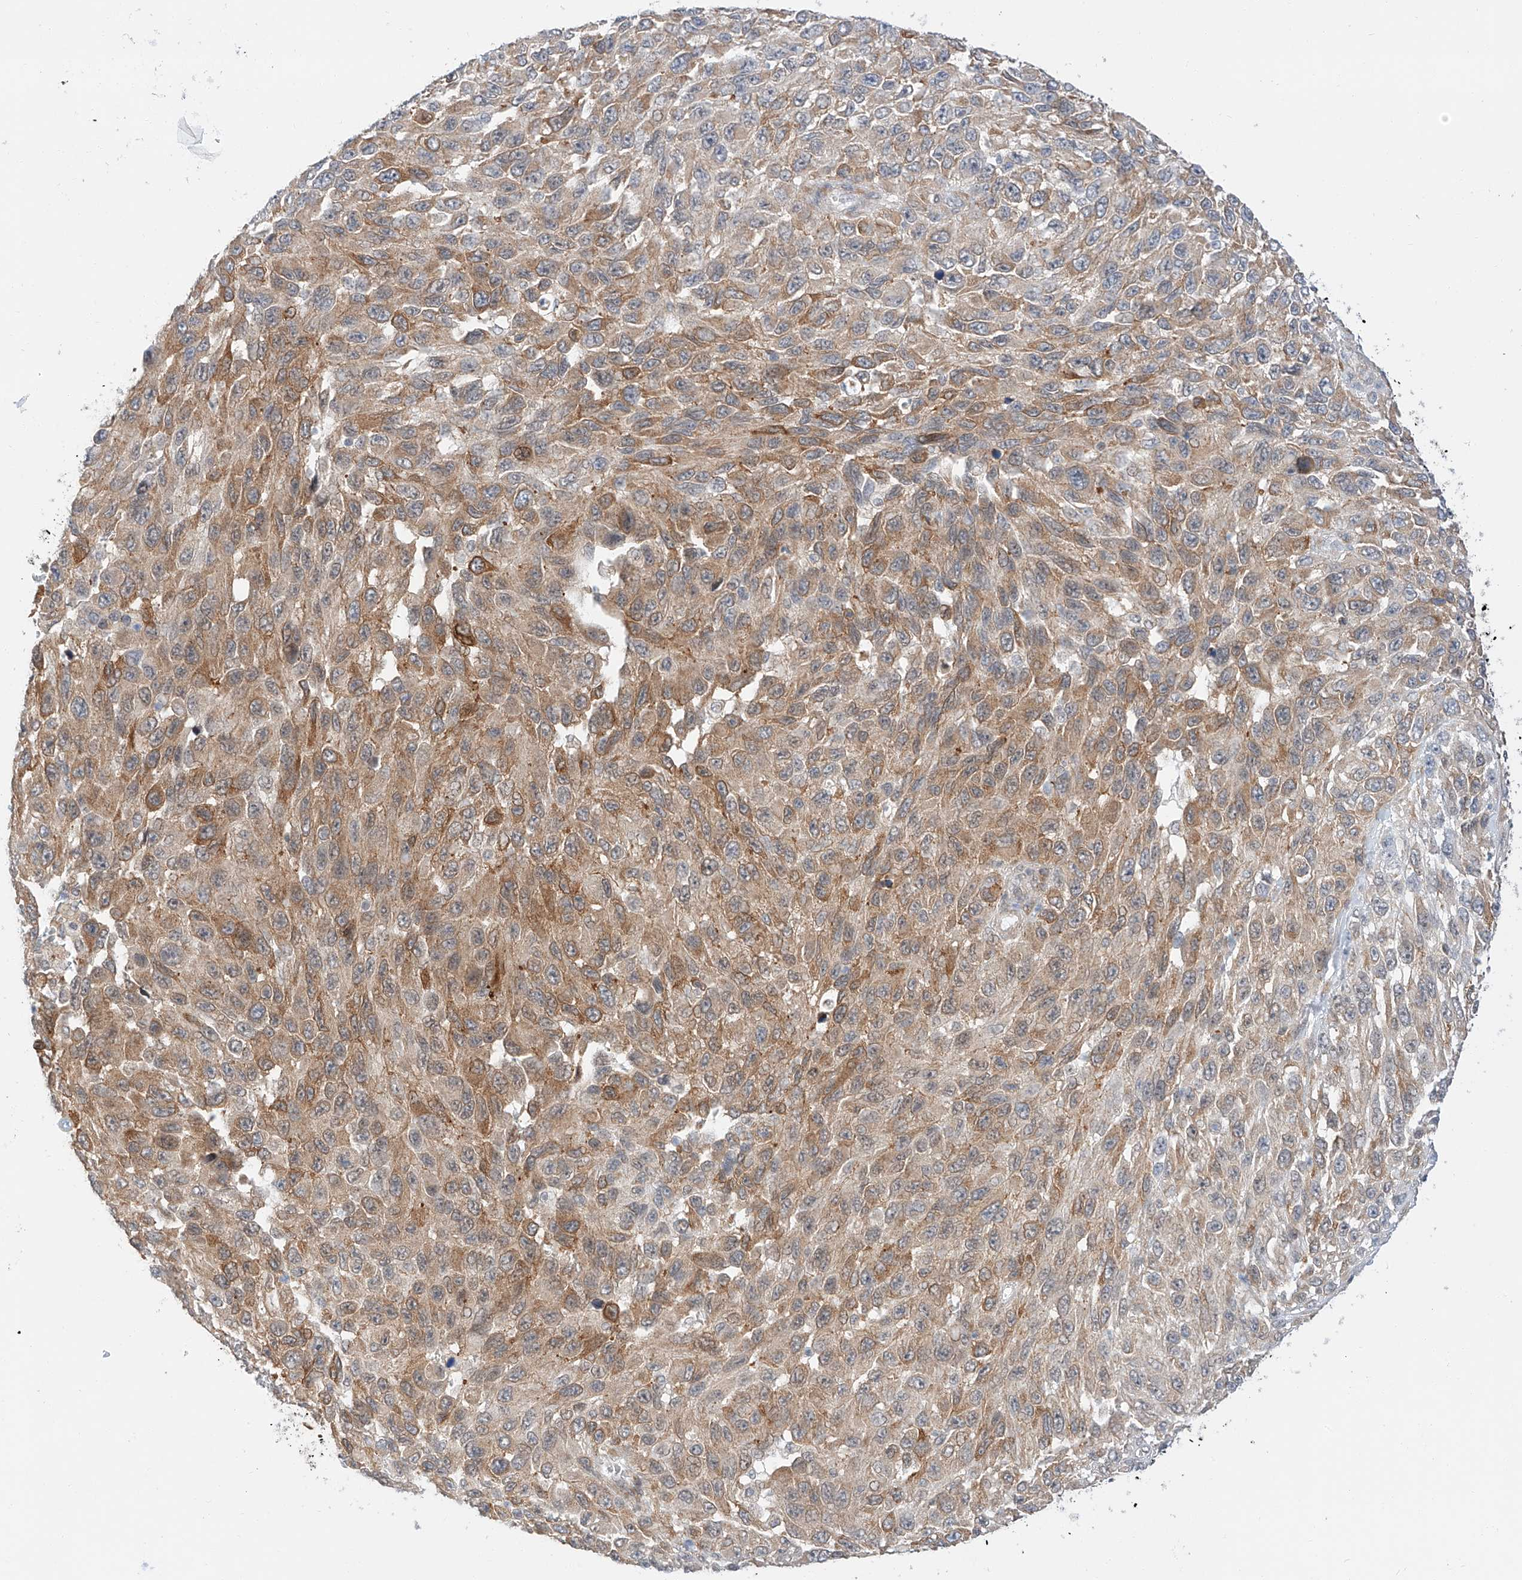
{"staining": {"intensity": "moderate", "quantity": "25%-75%", "location": "cytoplasmic/membranous"}, "tissue": "melanoma", "cell_type": "Tumor cells", "image_type": "cancer", "snomed": [{"axis": "morphology", "description": "Malignant melanoma, NOS"}, {"axis": "topography", "description": "Skin"}], "caption": "Brown immunohistochemical staining in malignant melanoma reveals moderate cytoplasmic/membranous staining in about 25%-75% of tumor cells.", "gene": "CARMIL1", "patient": {"sex": "female", "age": 96}}